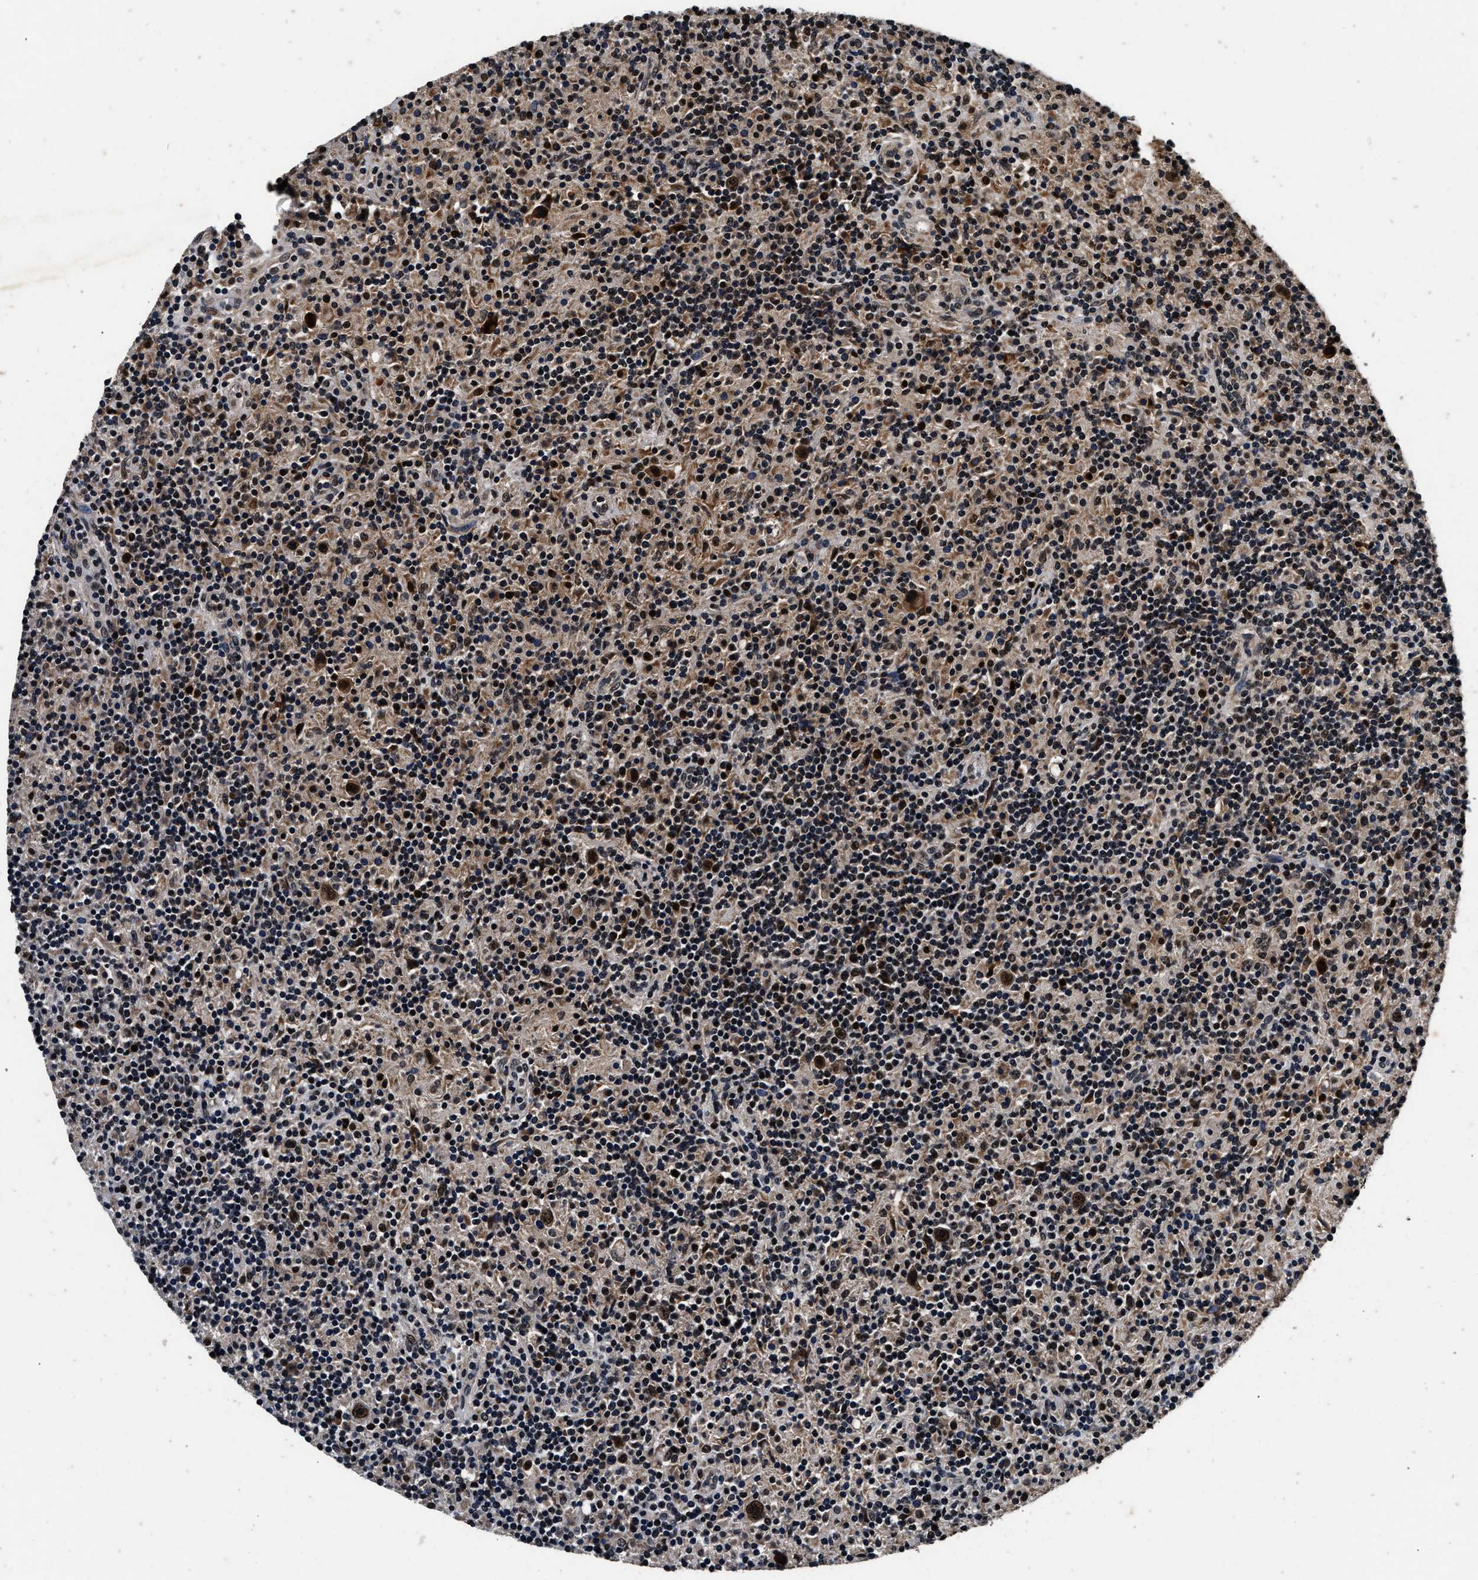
{"staining": {"intensity": "strong", "quantity": ">75%", "location": "nuclear"}, "tissue": "lymphoma", "cell_type": "Tumor cells", "image_type": "cancer", "snomed": [{"axis": "morphology", "description": "Hodgkin's disease, NOS"}, {"axis": "topography", "description": "Lymph node"}], "caption": "Tumor cells demonstrate high levels of strong nuclear positivity in about >75% of cells in human lymphoma.", "gene": "CSTF1", "patient": {"sex": "male", "age": 70}}